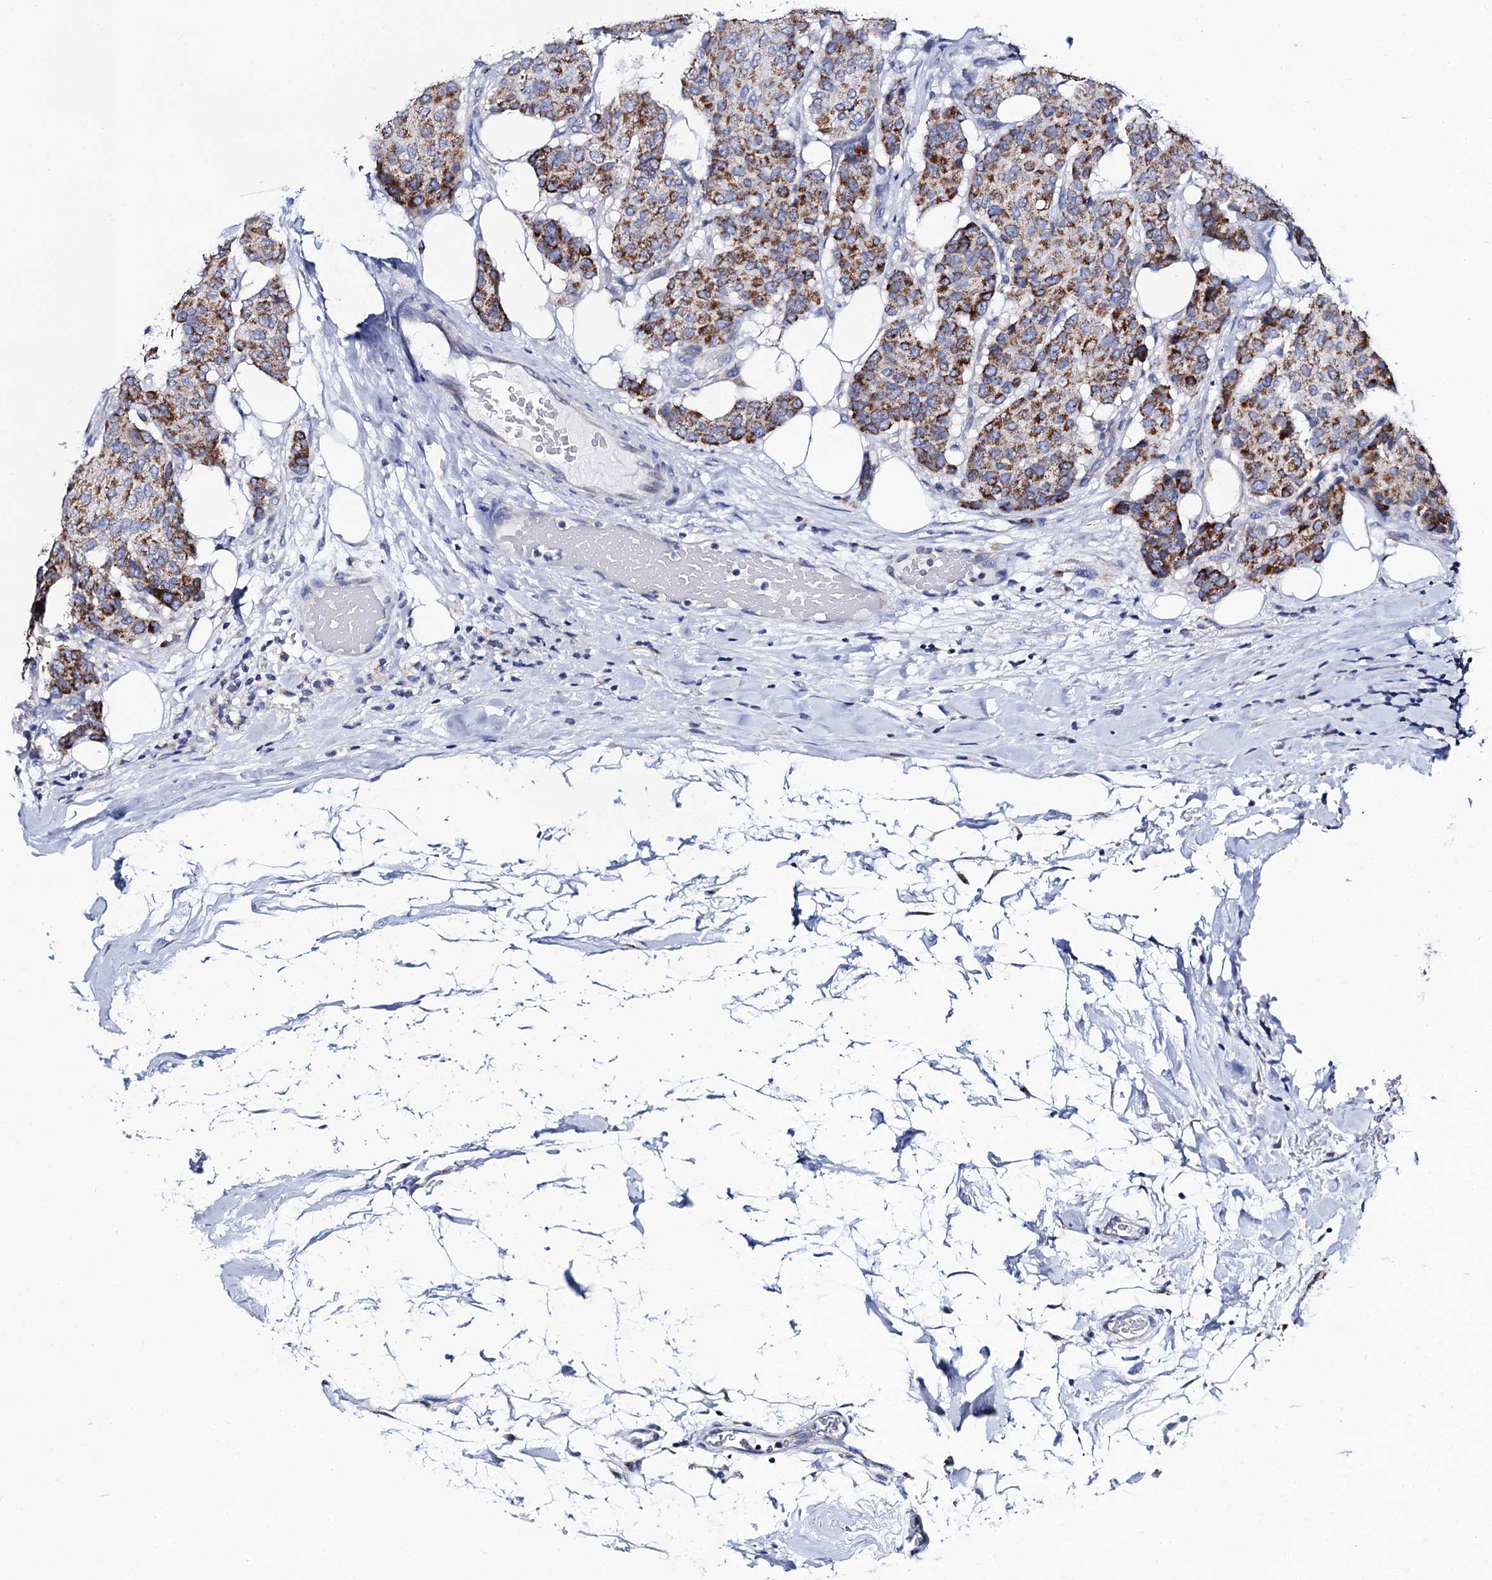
{"staining": {"intensity": "moderate", "quantity": ">75%", "location": "cytoplasmic/membranous"}, "tissue": "breast cancer", "cell_type": "Tumor cells", "image_type": "cancer", "snomed": [{"axis": "morphology", "description": "Duct carcinoma"}, {"axis": "topography", "description": "Breast"}], "caption": "DAB immunohistochemical staining of human breast cancer (invasive ductal carcinoma) reveals moderate cytoplasmic/membranous protein expression in approximately >75% of tumor cells.", "gene": "ACADSB", "patient": {"sex": "female", "age": 75}}